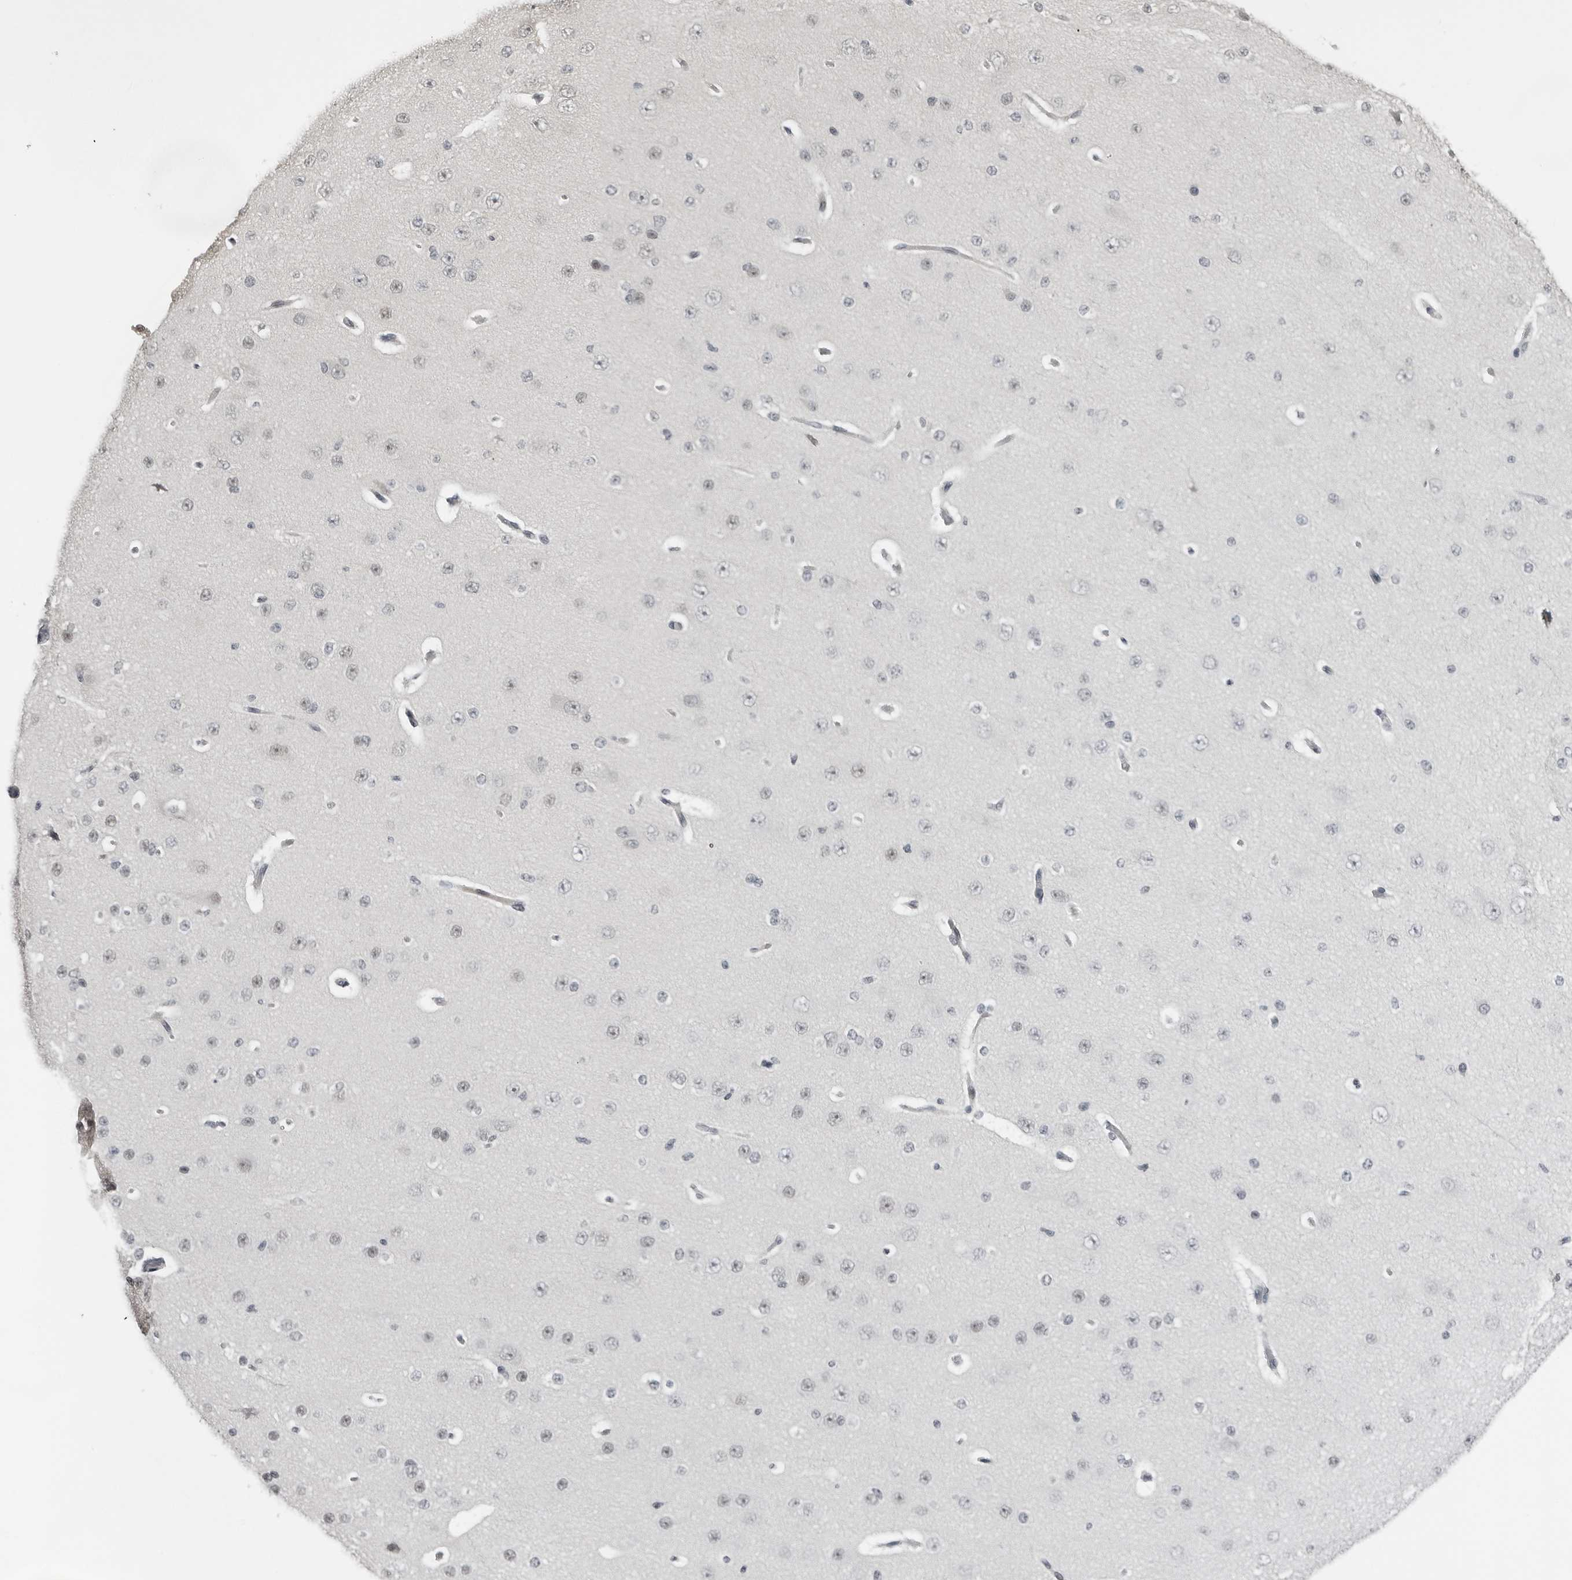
{"staining": {"intensity": "negative", "quantity": "none", "location": "none"}, "tissue": "cerebral cortex", "cell_type": "Endothelial cells", "image_type": "normal", "snomed": [{"axis": "morphology", "description": "Normal tissue, NOS"}, {"axis": "morphology", "description": "Developmental malformation"}, {"axis": "topography", "description": "Cerebral cortex"}], "caption": "Micrograph shows no significant protein positivity in endothelial cells of benign cerebral cortex.", "gene": "PPP1R42", "patient": {"sex": "female", "age": 30}}